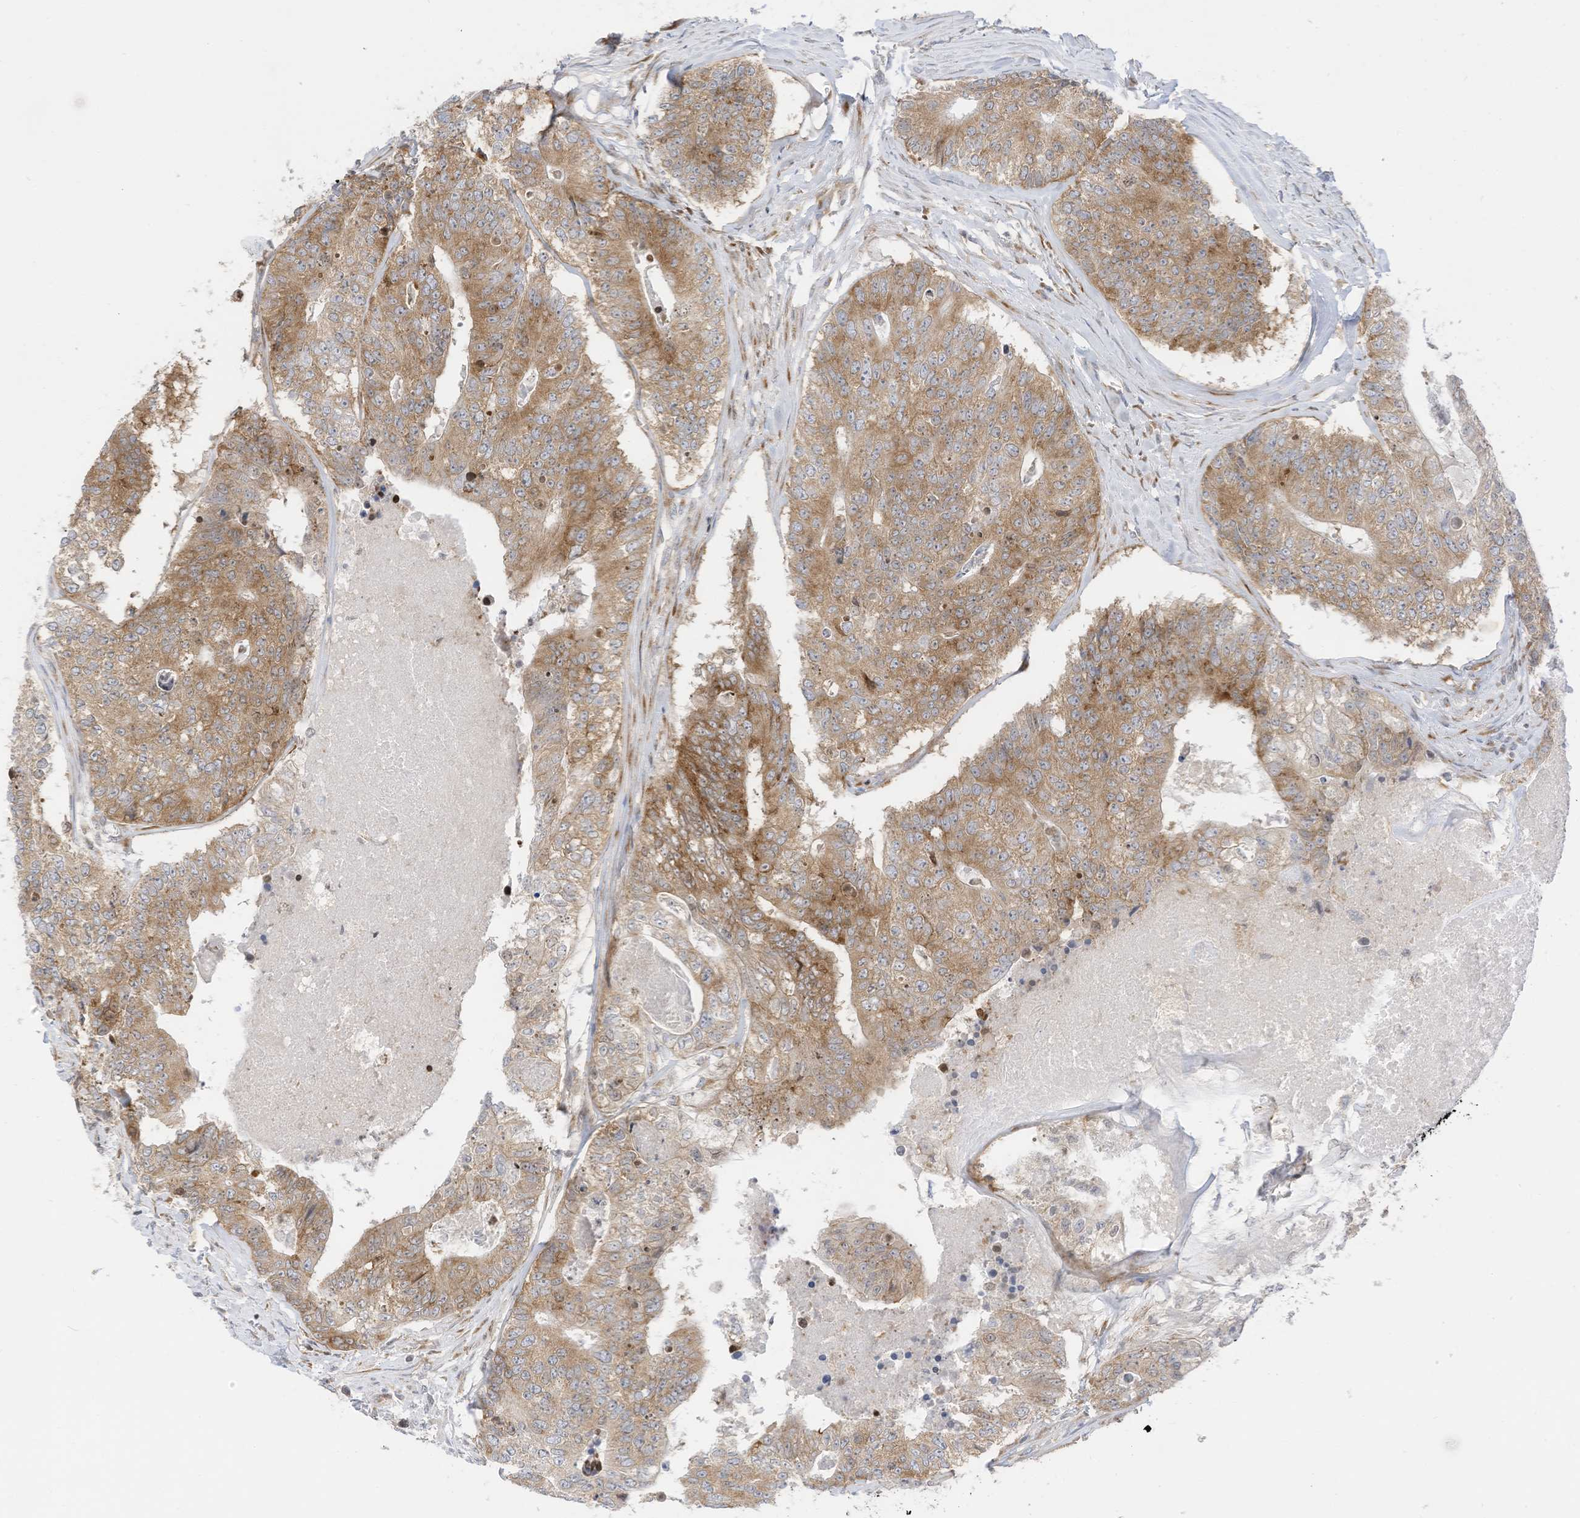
{"staining": {"intensity": "moderate", "quantity": ">75%", "location": "cytoplasmic/membranous"}, "tissue": "colorectal cancer", "cell_type": "Tumor cells", "image_type": "cancer", "snomed": [{"axis": "morphology", "description": "Adenocarcinoma, NOS"}, {"axis": "topography", "description": "Colon"}], "caption": "DAB (3,3'-diaminobenzidine) immunohistochemical staining of adenocarcinoma (colorectal) reveals moderate cytoplasmic/membranous protein expression in approximately >75% of tumor cells.", "gene": "EDF1", "patient": {"sex": "female", "age": 67}}